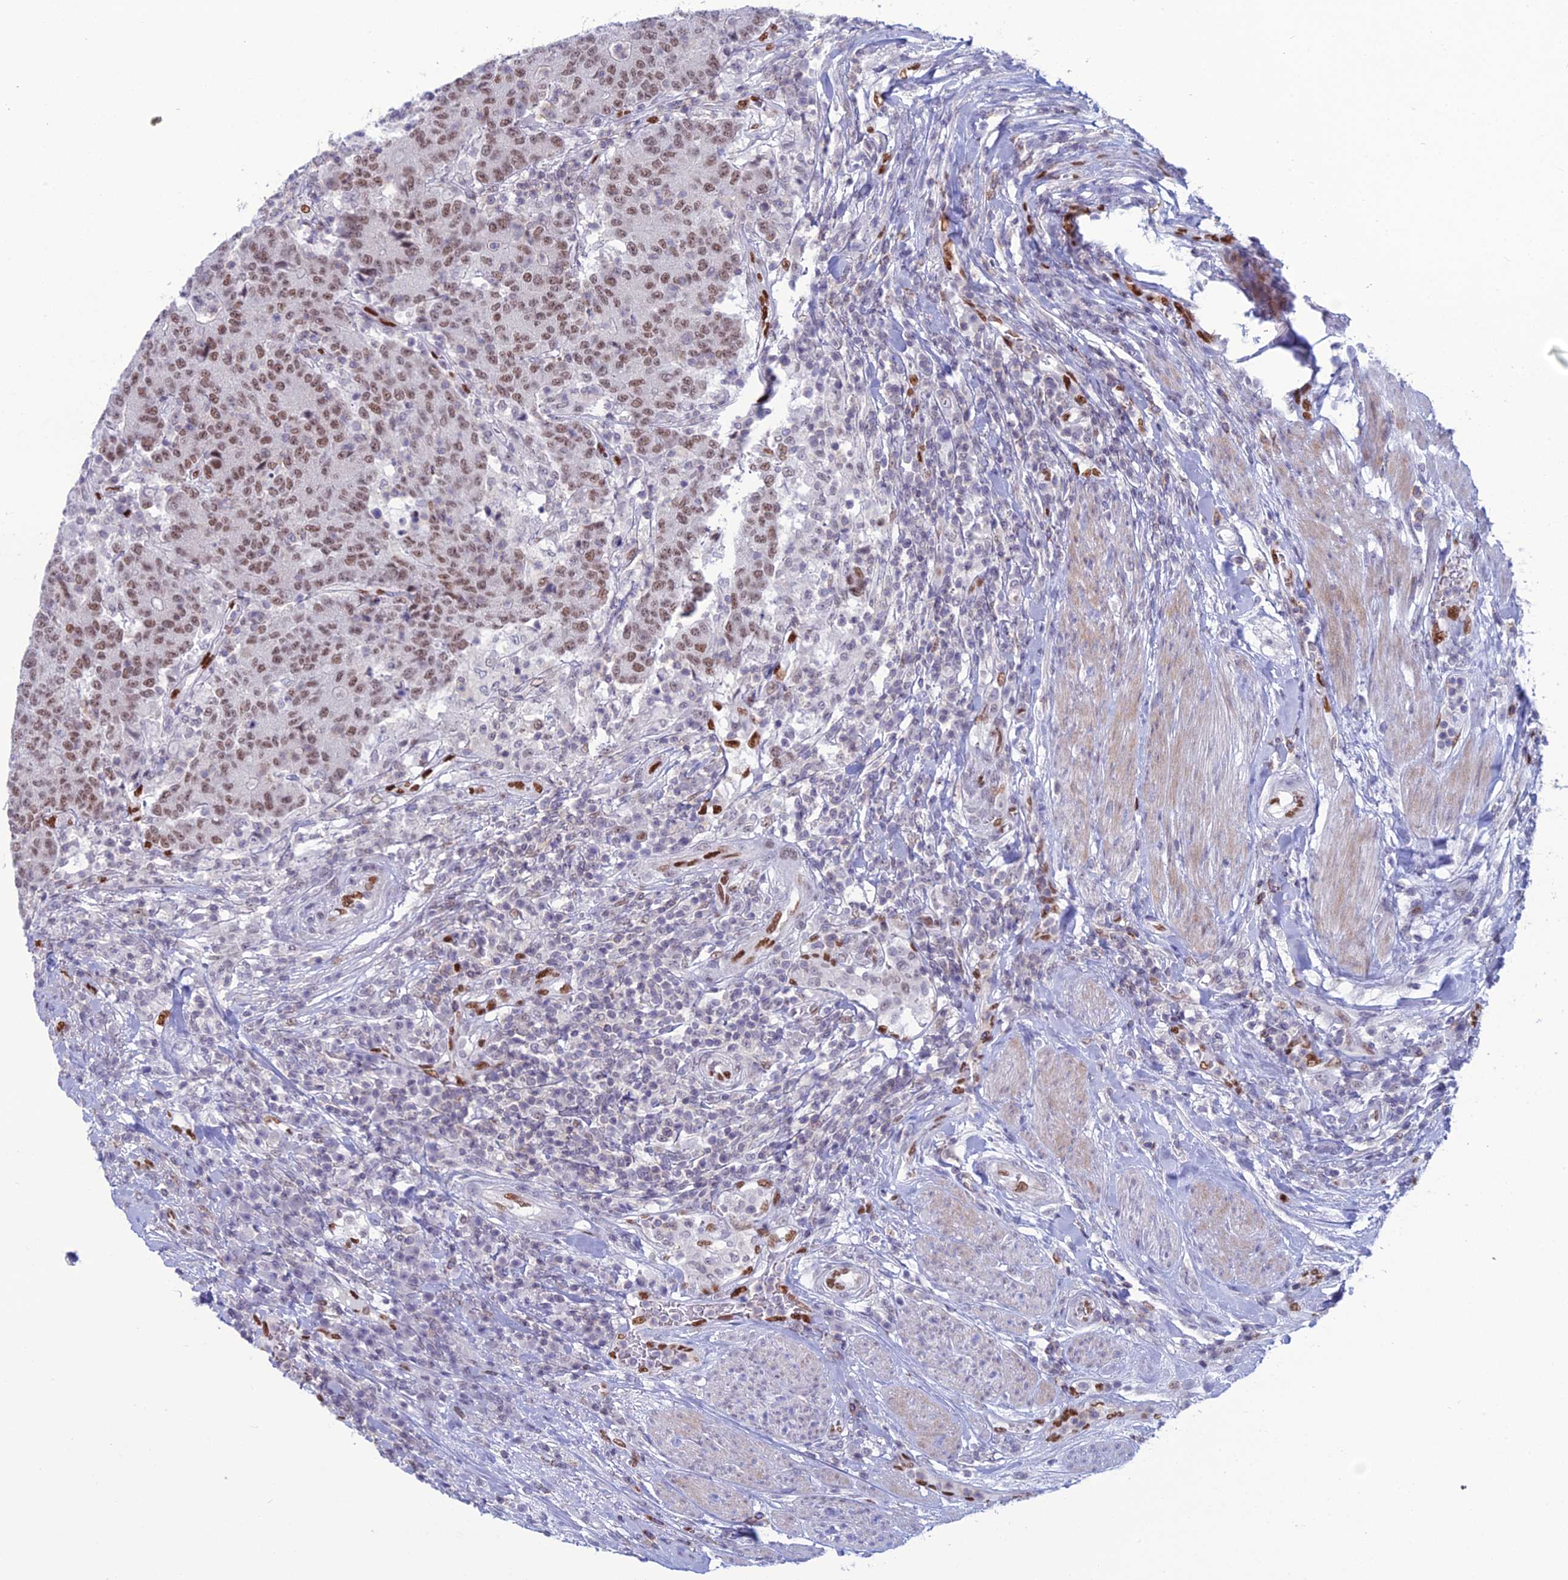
{"staining": {"intensity": "moderate", "quantity": "25%-75%", "location": "nuclear"}, "tissue": "colorectal cancer", "cell_type": "Tumor cells", "image_type": "cancer", "snomed": [{"axis": "morphology", "description": "Adenocarcinoma, NOS"}, {"axis": "topography", "description": "Colon"}], "caption": "Immunohistochemistry (IHC) (DAB (3,3'-diaminobenzidine)) staining of colorectal cancer (adenocarcinoma) demonstrates moderate nuclear protein staining in about 25%-75% of tumor cells. (DAB IHC, brown staining for protein, blue staining for nuclei).", "gene": "NOL4L", "patient": {"sex": "female", "age": 75}}